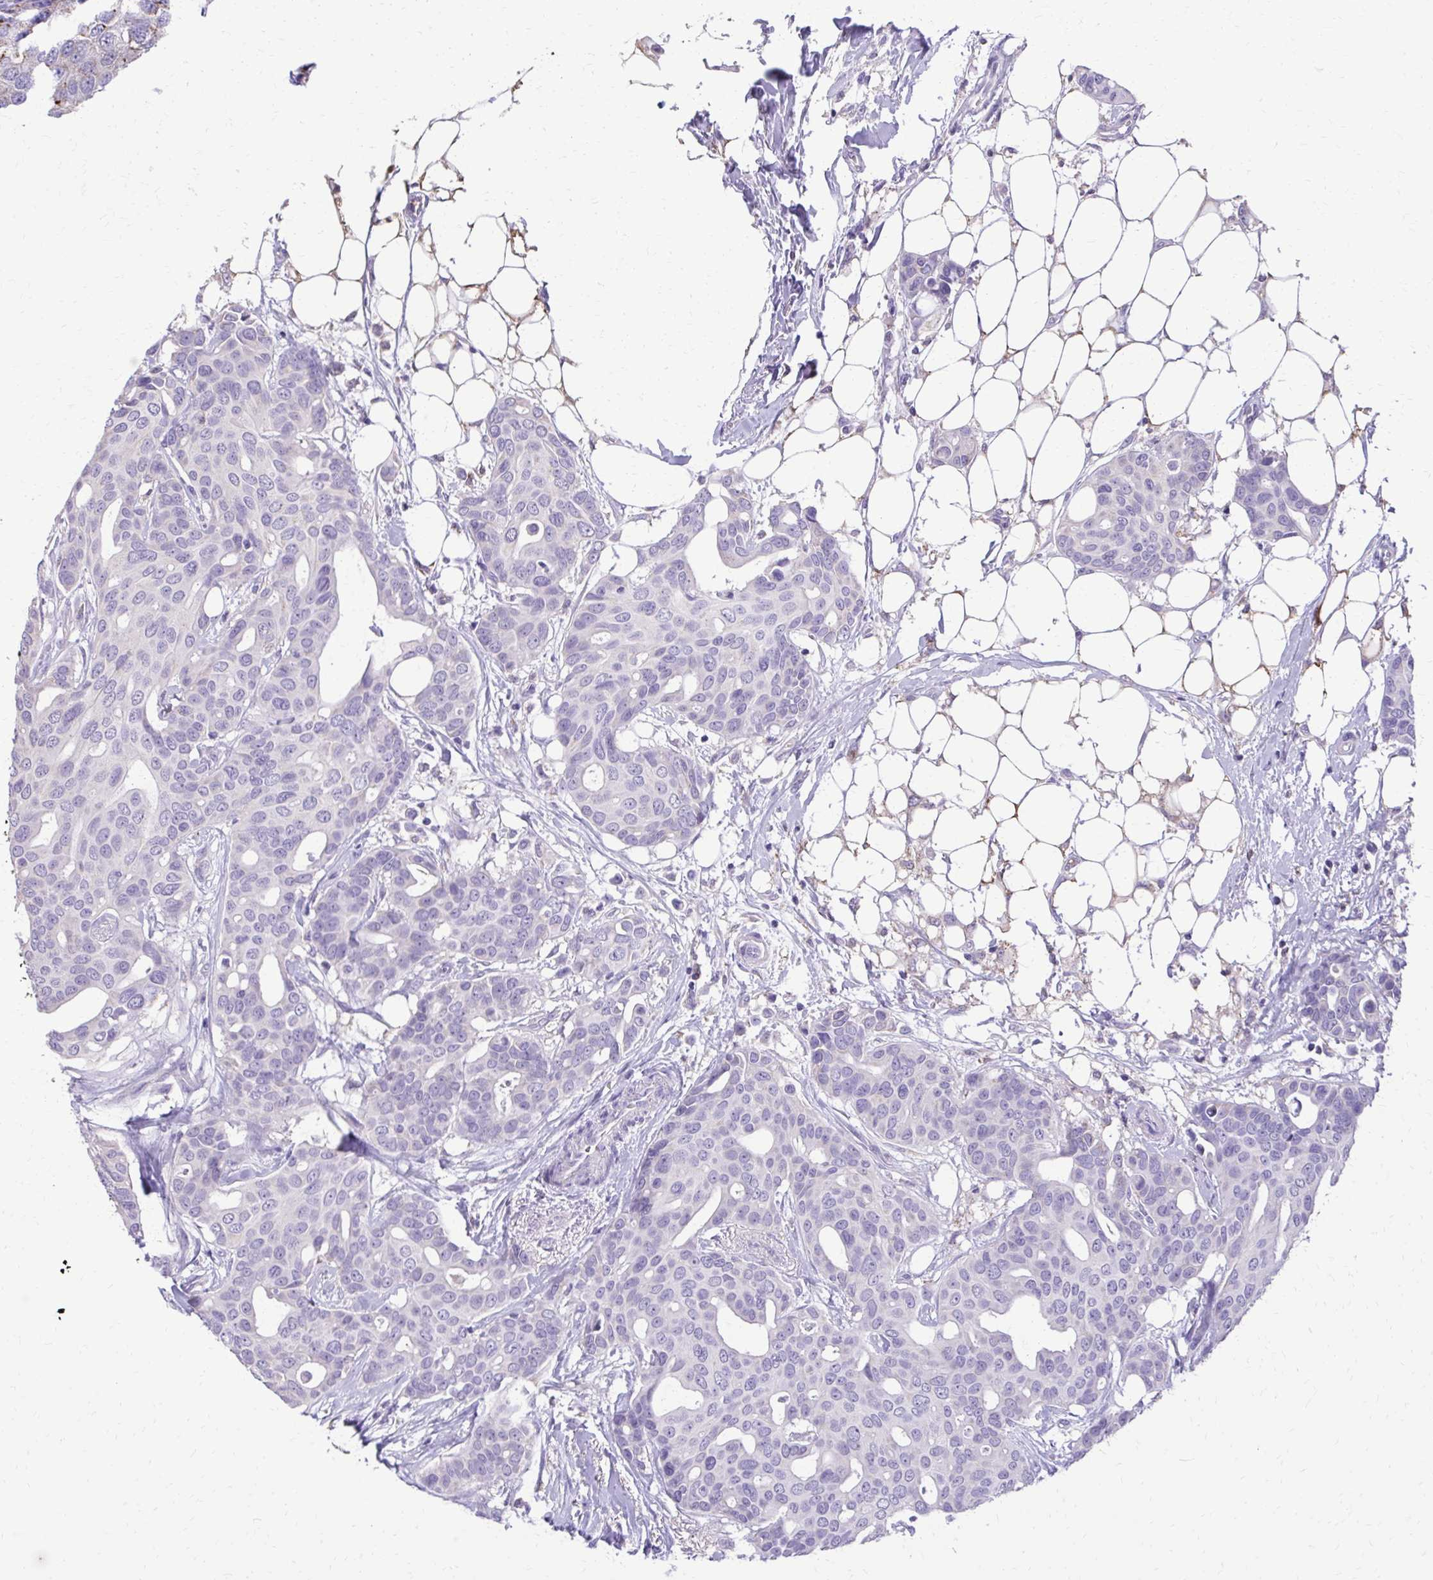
{"staining": {"intensity": "negative", "quantity": "none", "location": "none"}, "tissue": "breast cancer", "cell_type": "Tumor cells", "image_type": "cancer", "snomed": [{"axis": "morphology", "description": "Duct carcinoma"}, {"axis": "topography", "description": "Breast"}], "caption": "The IHC photomicrograph has no significant expression in tumor cells of breast cancer tissue.", "gene": "CAT", "patient": {"sex": "female", "age": 54}}